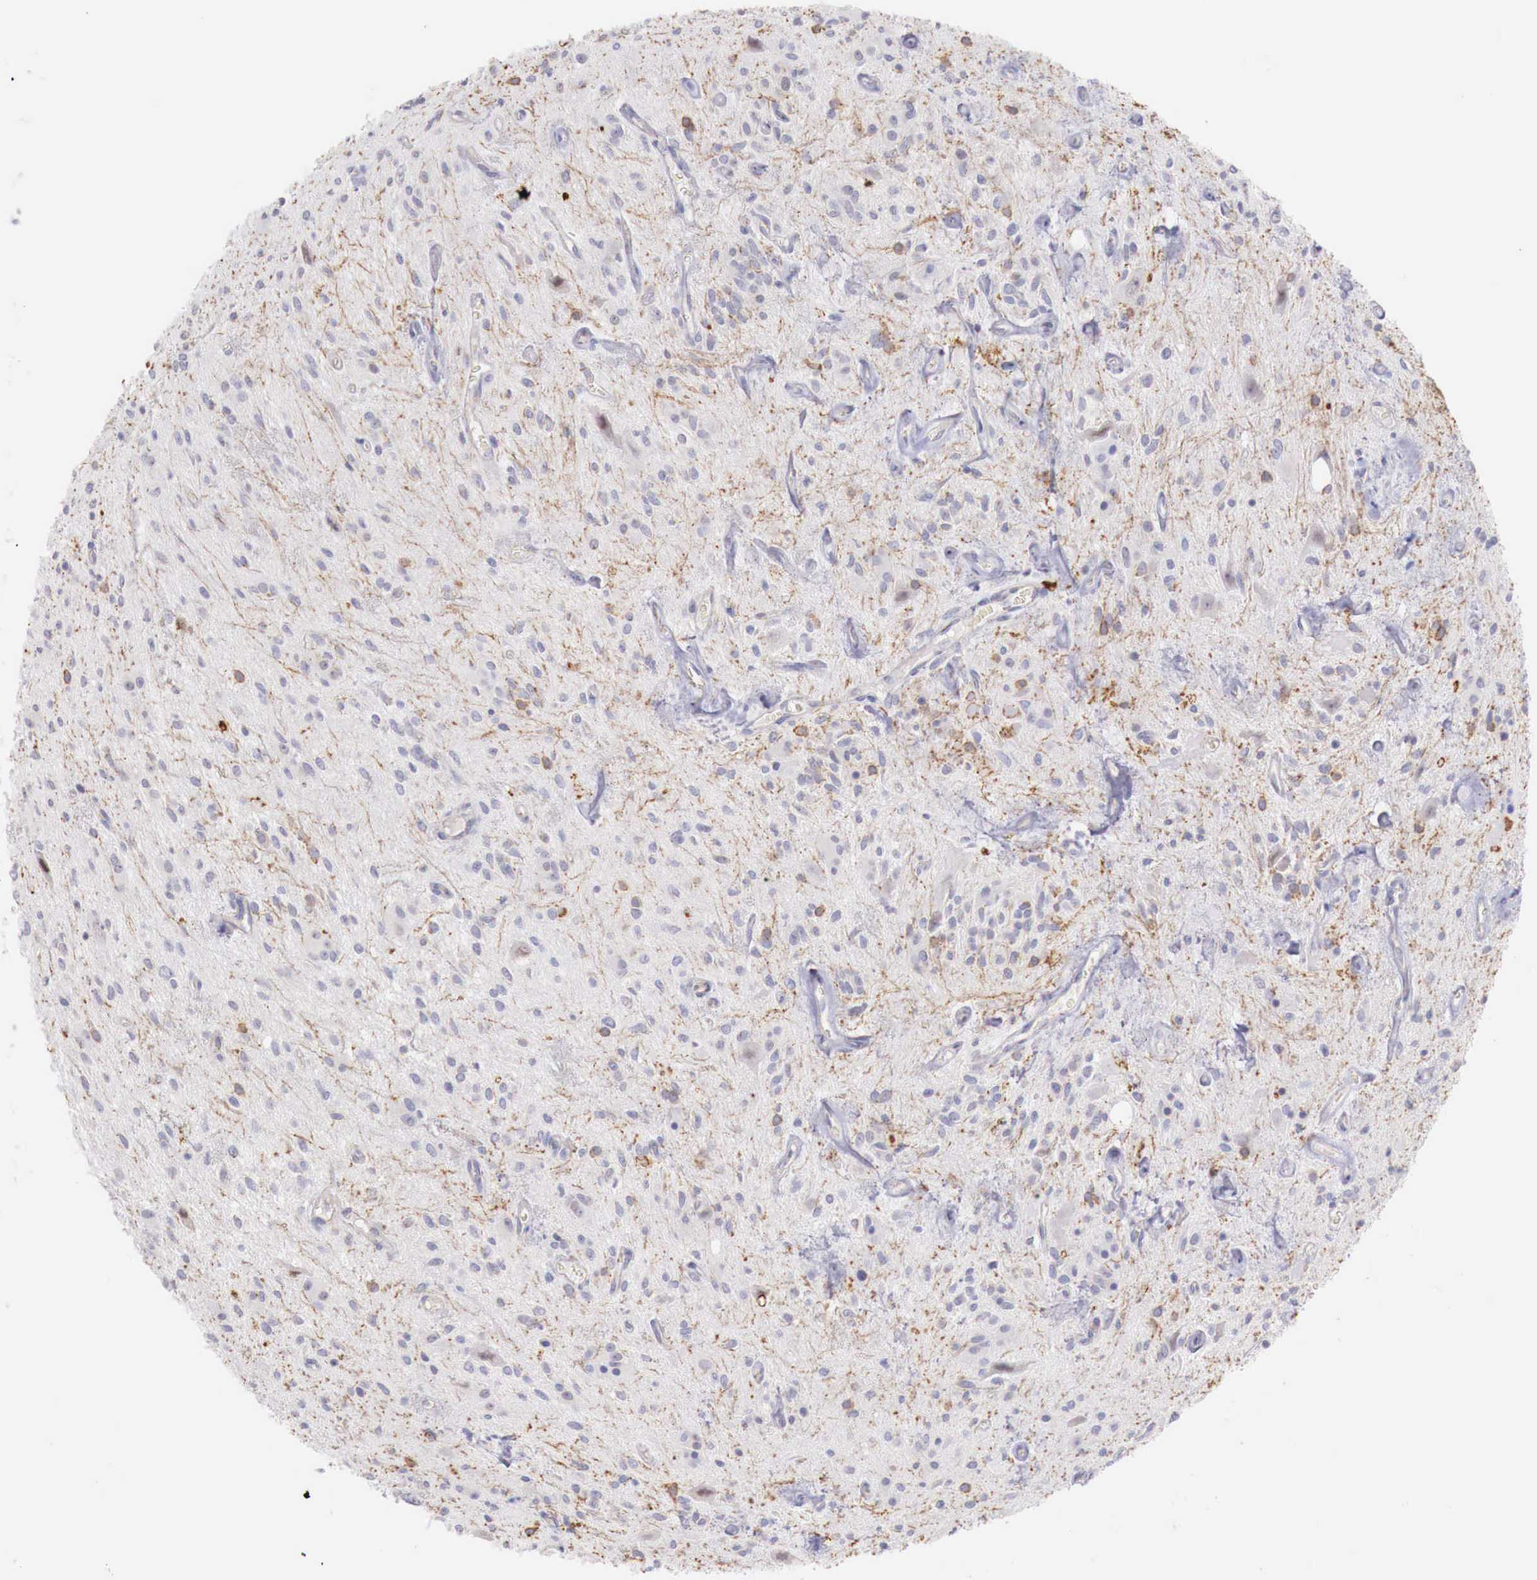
{"staining": {"intensity": "negative", "quantity": "none", "location": "none"}, "tissue": "glioma", "cell_type": "Tumor cells", "image_type": "cancer", "snomed": [{"axis": "morphology", "description": "Glioma, malignant, Low grade"}, {"axis": "topography", "description": "Brain"}], "caption": "IHC photomicrograph of glioma stained for a protein (brown), which demonstrates no staining in tumor cells.", "gene": "TRIM13", "patient": {"sex": "female", "age": 15}}